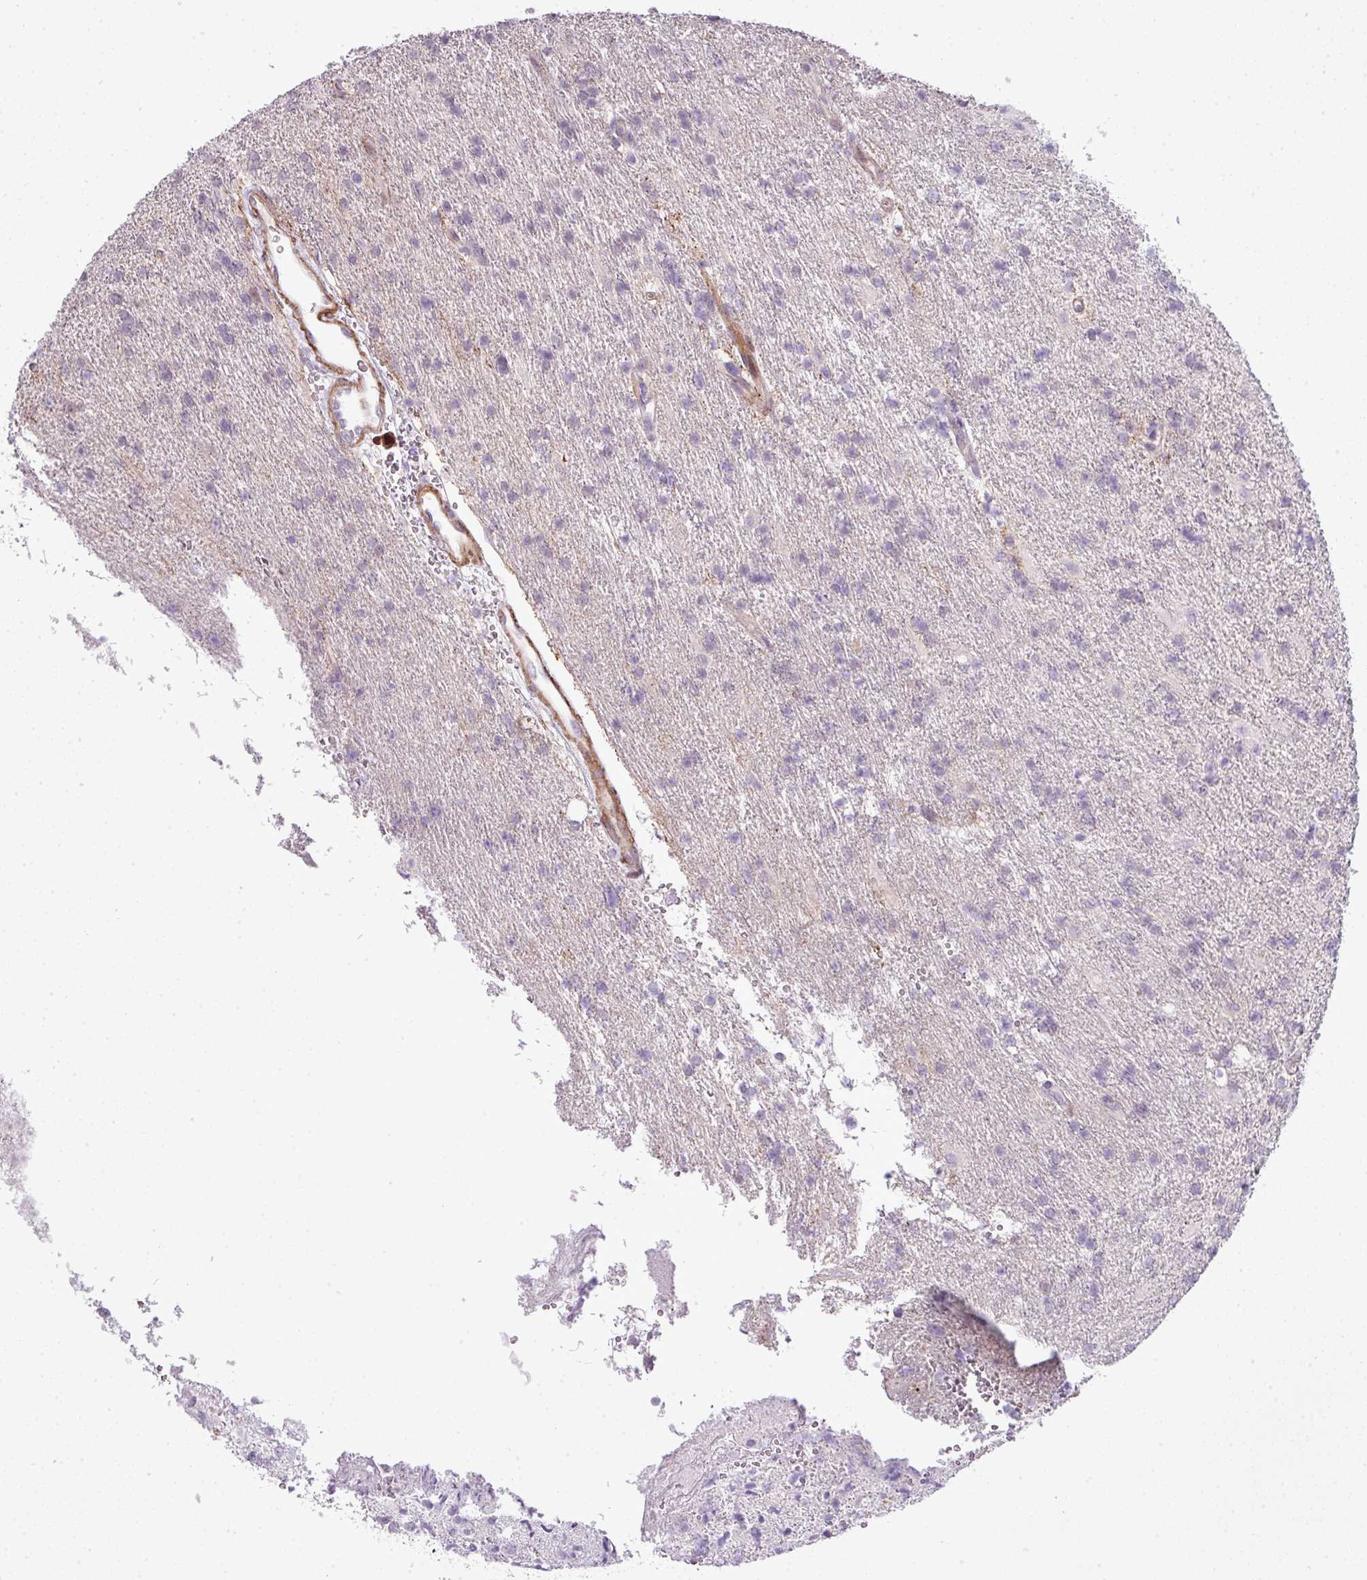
{"staining": {"intensity": "negative", "quantity": "none", "location": "none"}, "tissue": "glioma", "cell_type": "Tumor cells", "image_type": "cancer", "snomed": [{"axis": "morphology", "description": "Glioma, malignant, High grade"}, {"axis": "topography", "description": "Brain"}], "caption": "The histopathology image shows no significant staining in tumor cells of high-grade glioma (malignant).", "gene": "ZNF688", "patient": {"sex": "male", "age": 56}}